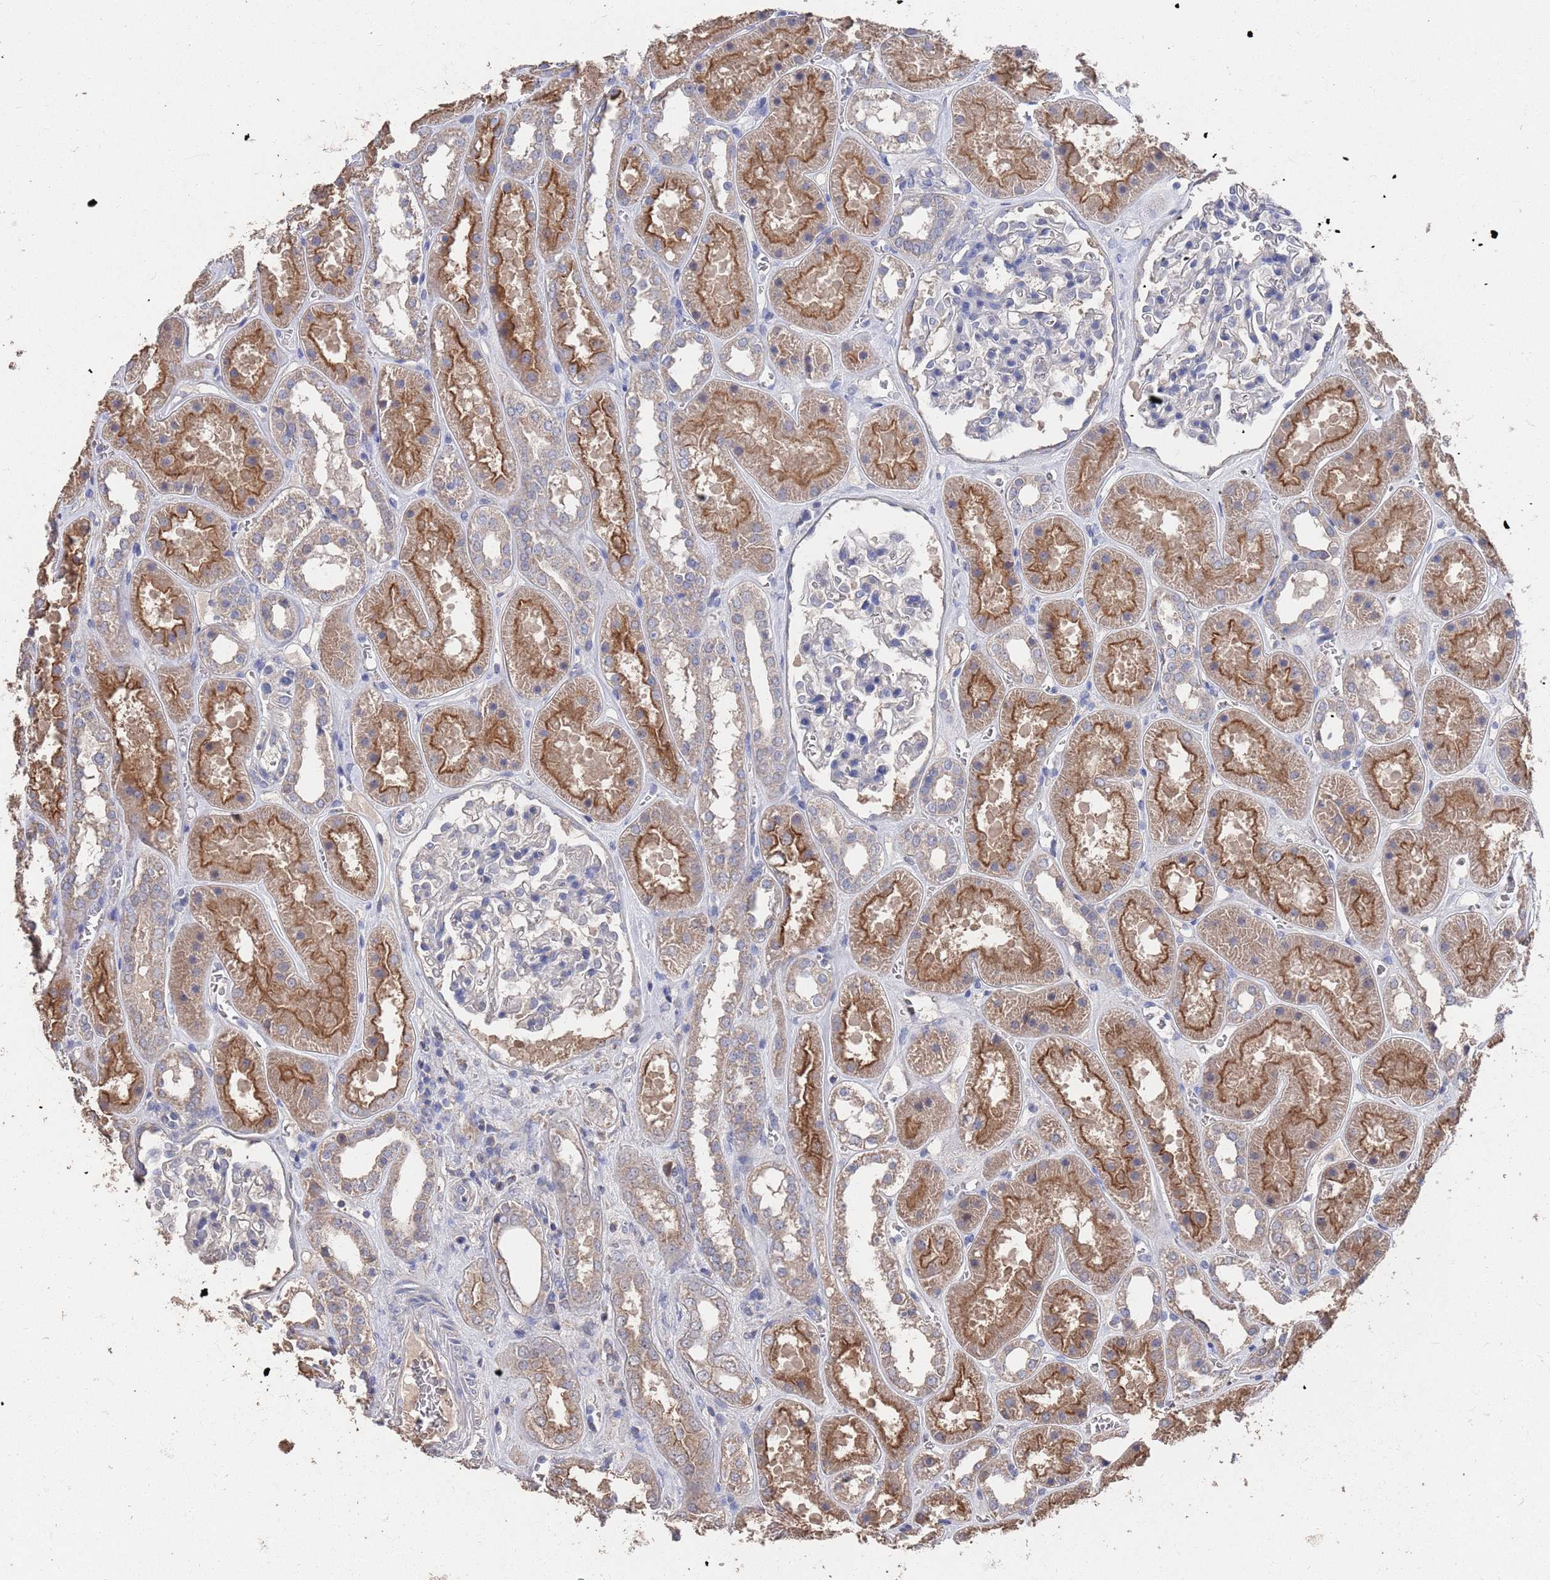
{"staining": {"intensity": "negative", "quantity": "none", "location": "none"}, "tissue": "kidney", "cell_type": "Cells in glomeruli", "image_type": "normal", "snomed": [{"axis": "morphology", "description": "Normal tissue, NOS"}, {"axis": "topography", "description": "Kidney"}], "caption": "Cells in glomeruli are negative for brown protein staining in unremarkable kidney.", "gene": "BTBD18", "patient": {"sex": "female", "age": 41}}